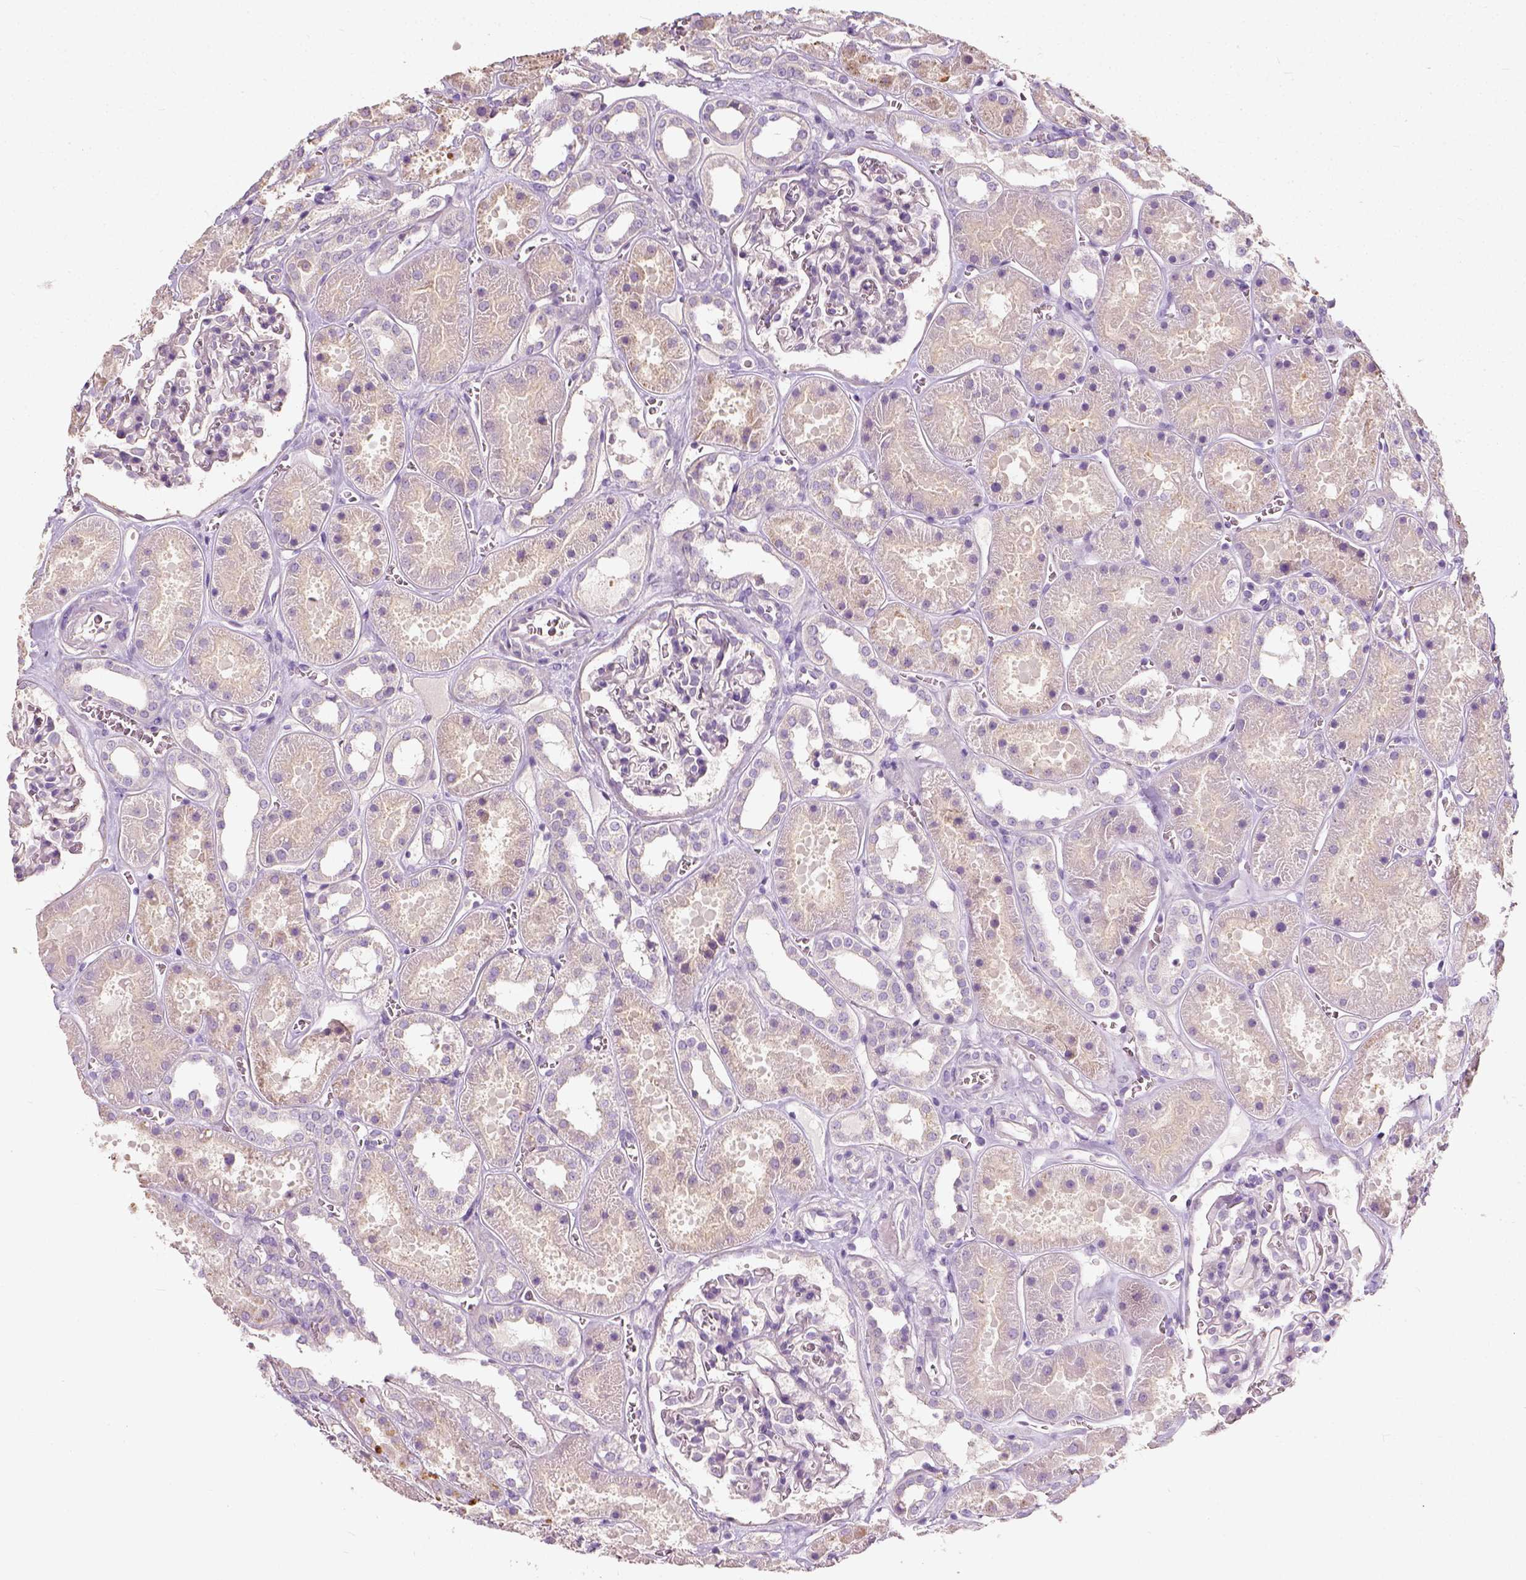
{"staining": {"intensity": "negative", "quantity": "none", "location": "none"}, "tissue": "kidney", "cell_type": "Cells in glomeruli", "image_type": "normal", "snomed": [{"axis": "morphology", "description": "Normal tissue, NOS"}, {"axis": "topography", "description": "Kidney"}], "caption": "Micrograph shows no protein expression in cells in glomeruli of normal kidney.", "gene": "DHCR24", "patient": {"sex": "female", "age": 41}}